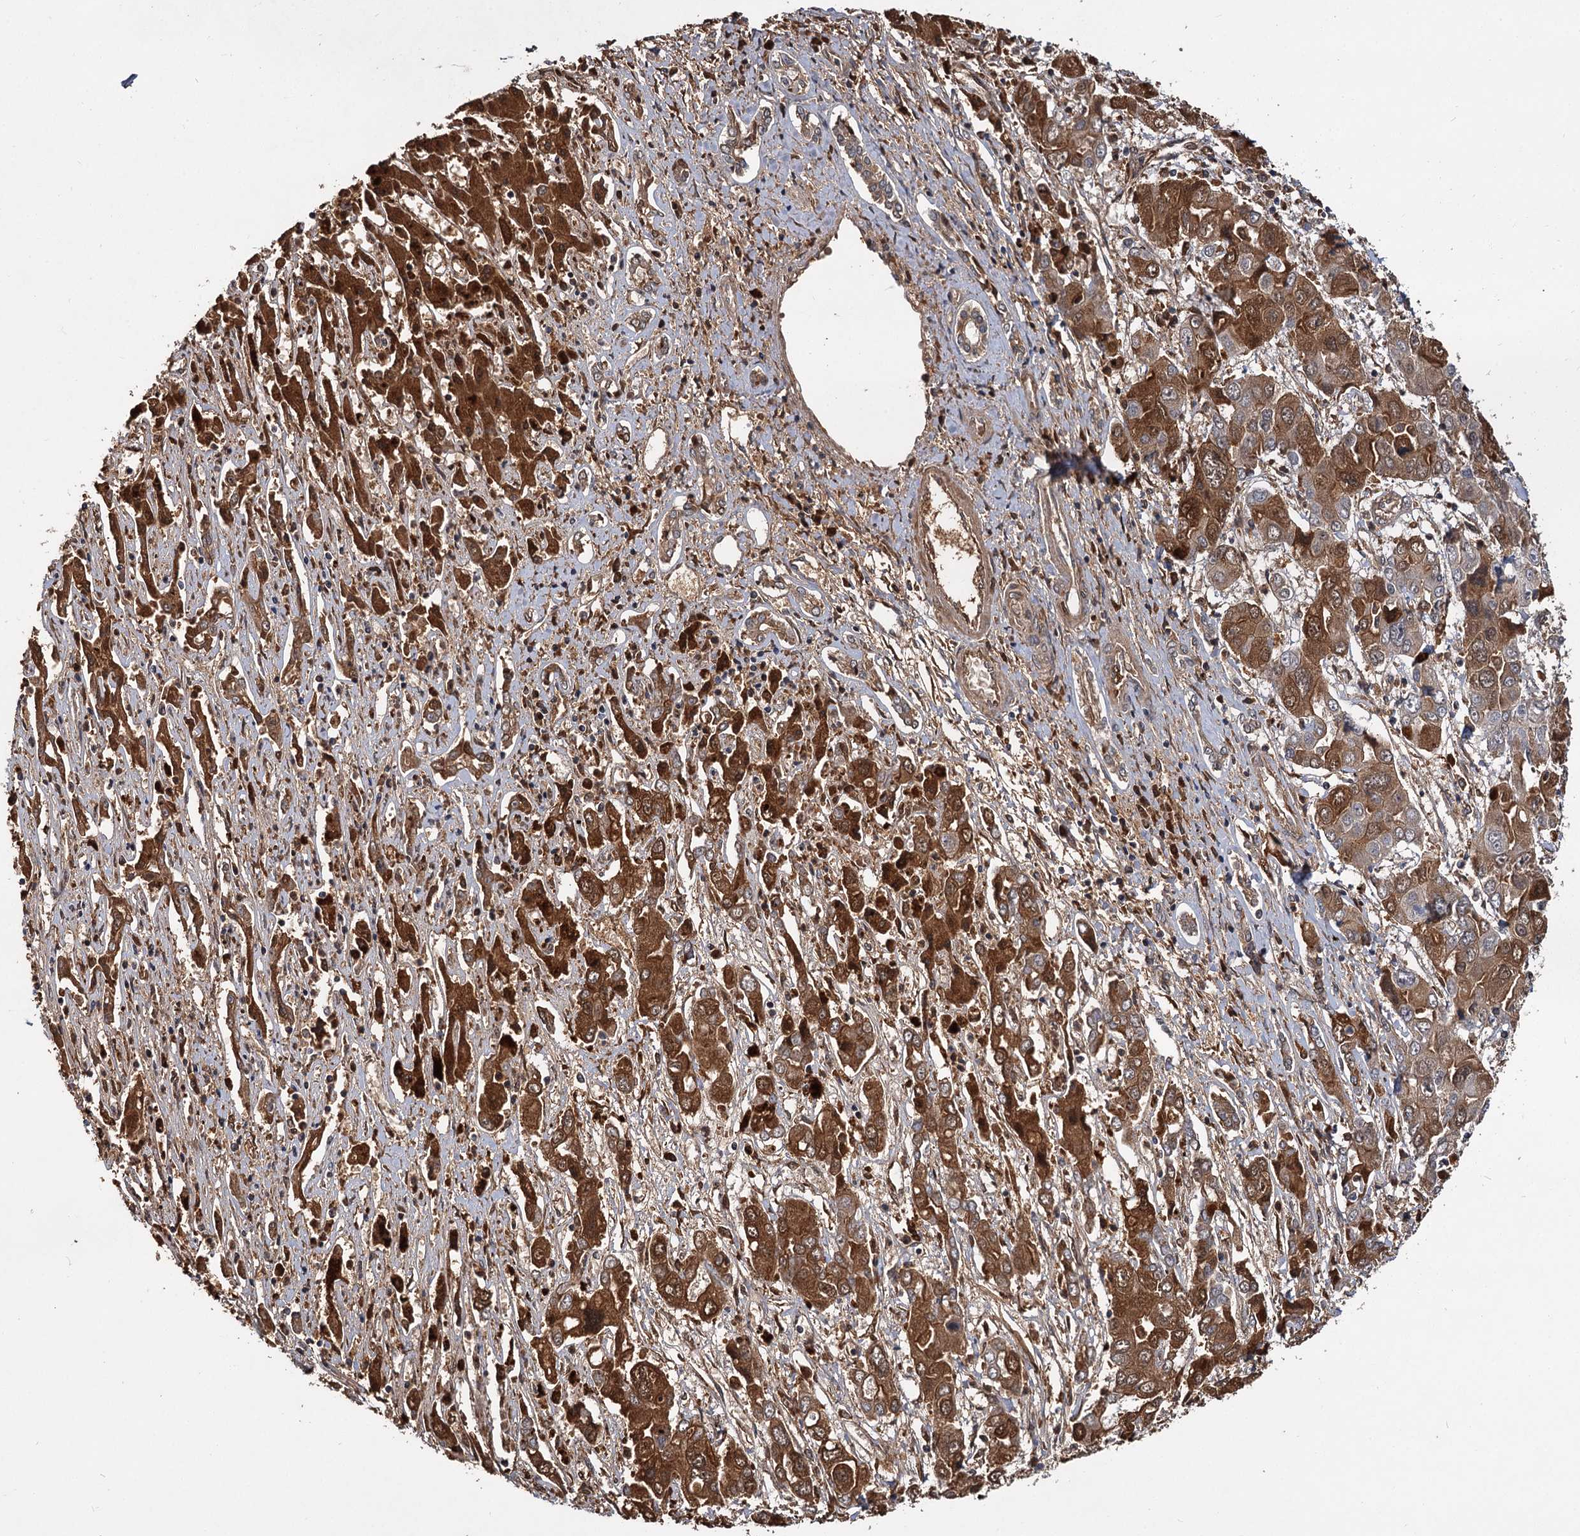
{"staining": {"intensity": "moderate", "quantity": ">75%", "location": "cytoplasmic/membranous"}, "tissue": "liver cancer", "cell_type": "Tumor cells", "image_type": "cancer", "snomed": [{"axis": "morphology", "description": "Cholangiocarcinoma"}, {"axis": "topography", "description": "Liver"}], "caption": "Tumor cells exhibit medium levels of moderate cytoplasmic/membranous expression in about >75% of cells in liver cancer.", "gene": "MBD6", "patient": {"sex": "male", "age": 67}}